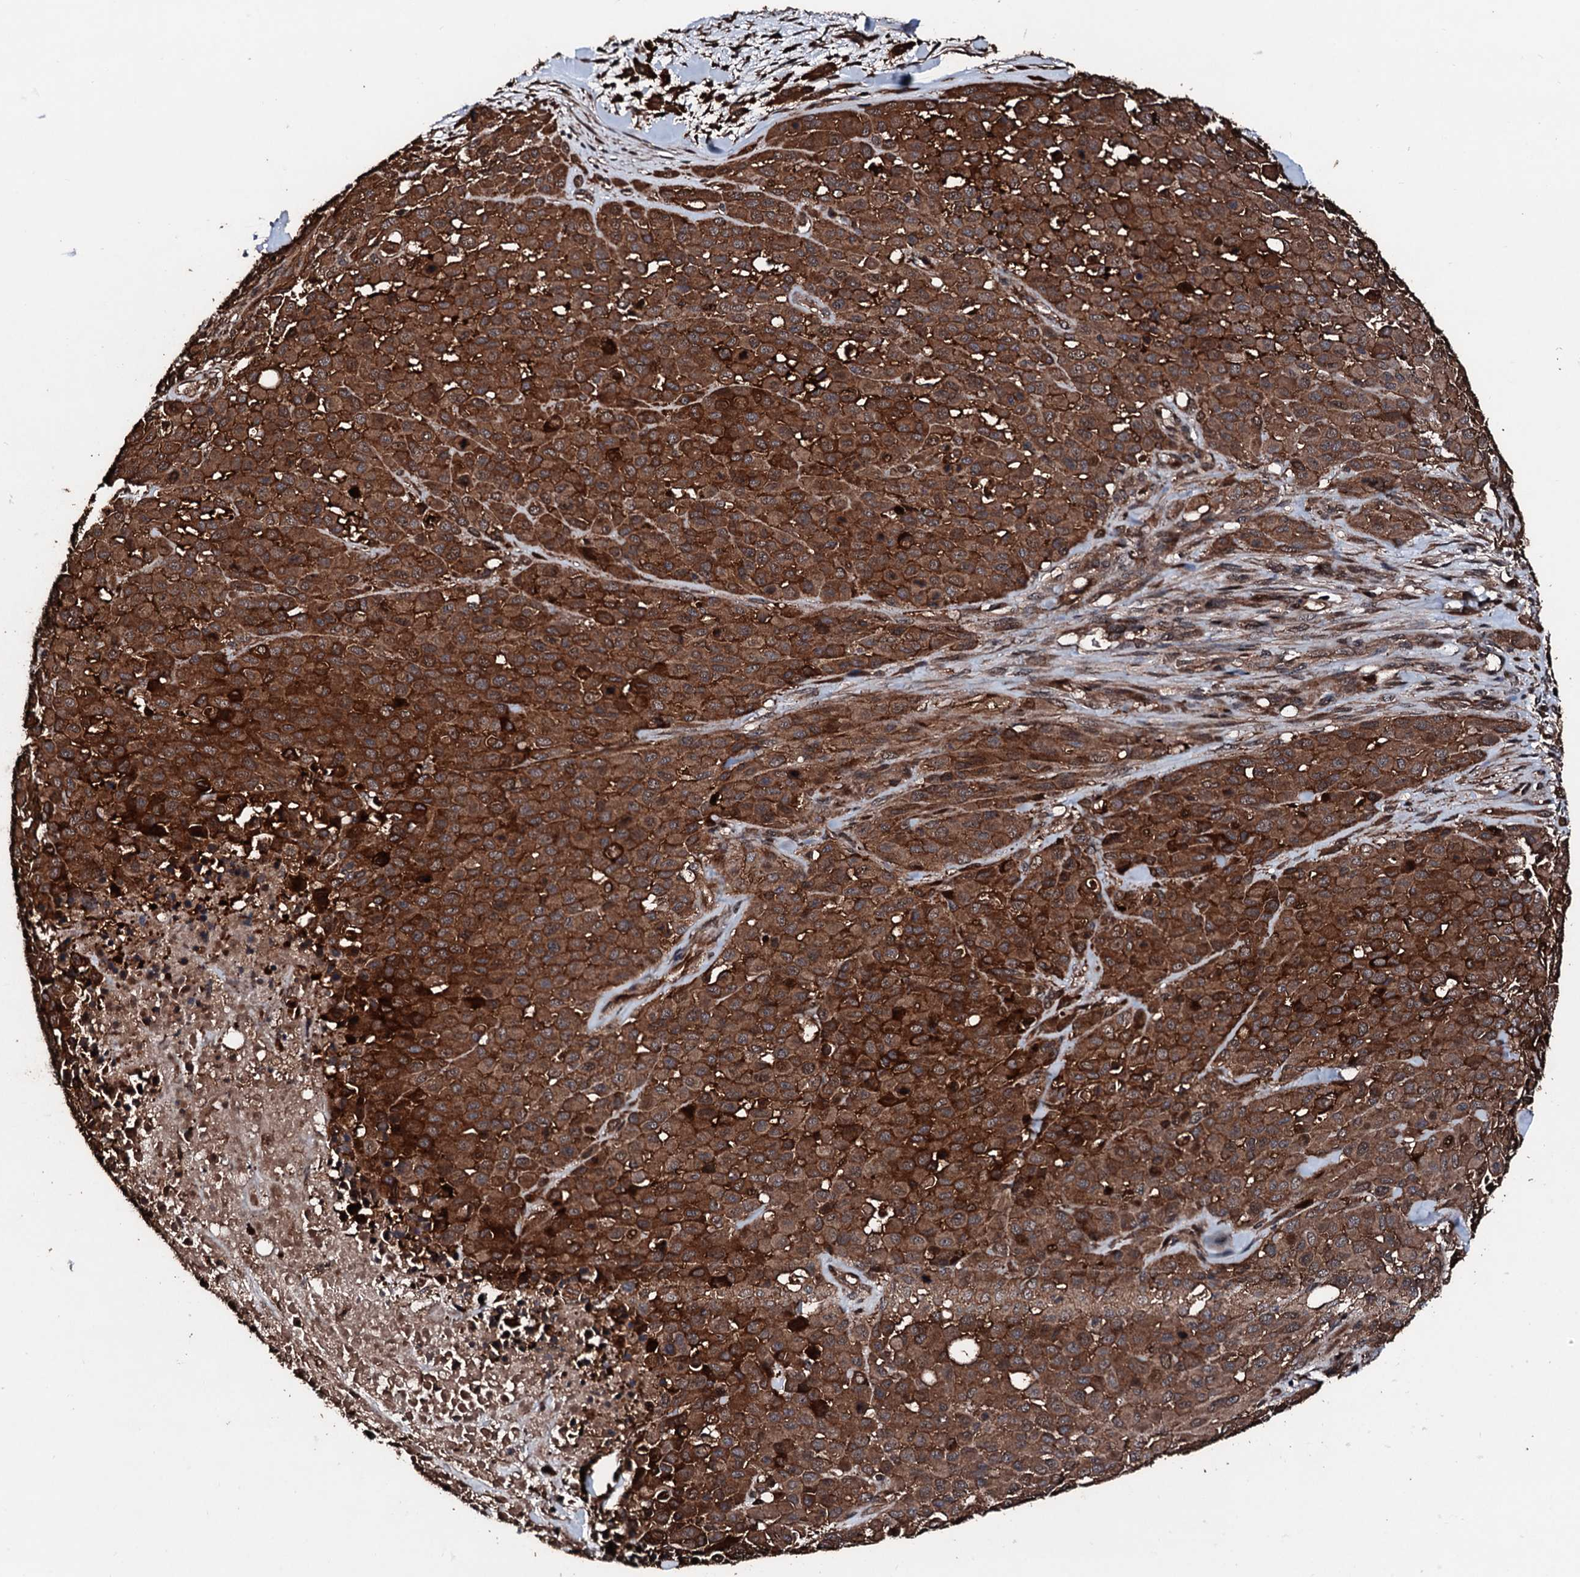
{"staining": {"intensity": "strong", "quantity": ">75%", "location": "cytoplasmic/membranous"}, "tissue": "melanoma", "cell_type": "Tumor cells", "image_type": "cancer", "snomed": [{"axis": "morphology", "description": "Malignant melanoma, Metastatic site"}, {"axis": "topography", "description": "Skin"}], "caption": "Melanoma stained with IHC reveals strong cytoplasmic/membranous staining in about >75% of tumor cells.", "gene": "KIF18A", "patient": {"sex": "female", "age": 81}}